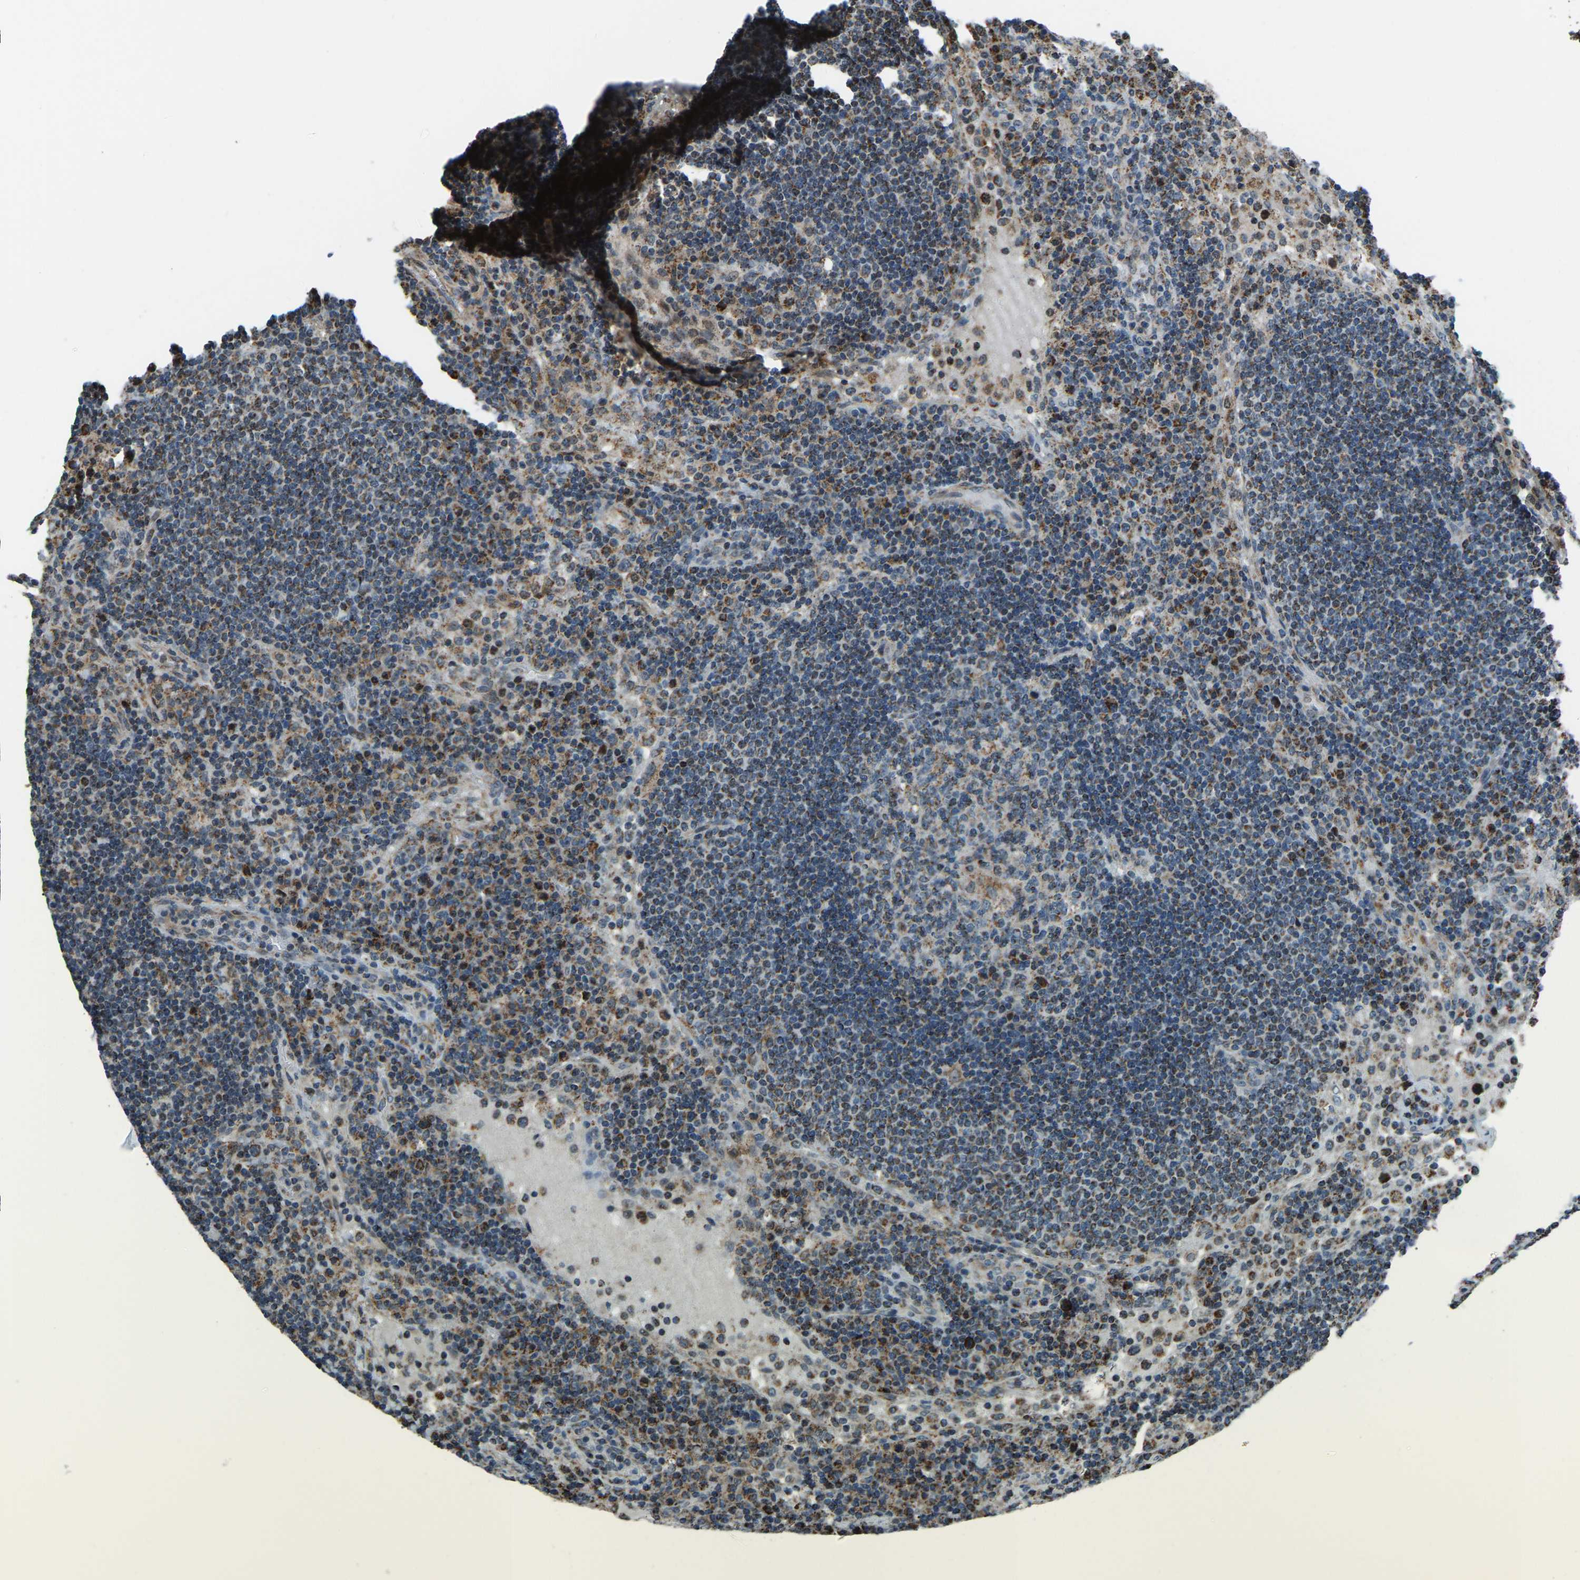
{"staining": {"intensity": "moderate", "quantity": "<25%", "location": "cytoplasmic/membranous"}, "tissue": "lymph node", "cell_type": "Germinal center cells", "image_type": "normal", "snomed": [{"axis": "morphology", "description": "Normal tissue, NOS"}, {"axis": "topography", "description": "Lymph node"}], "caption": "Immunohistochemistry of normal lymph node demonstrates low levels of moderate cytoplasmic/membranous expression in approximately <25% of germinal center cells. (DAB IHC, brown staining for protein, blue staining for nuclei).", "gene": "RBM33", "patient": {"sex": "female", "age": 53}}